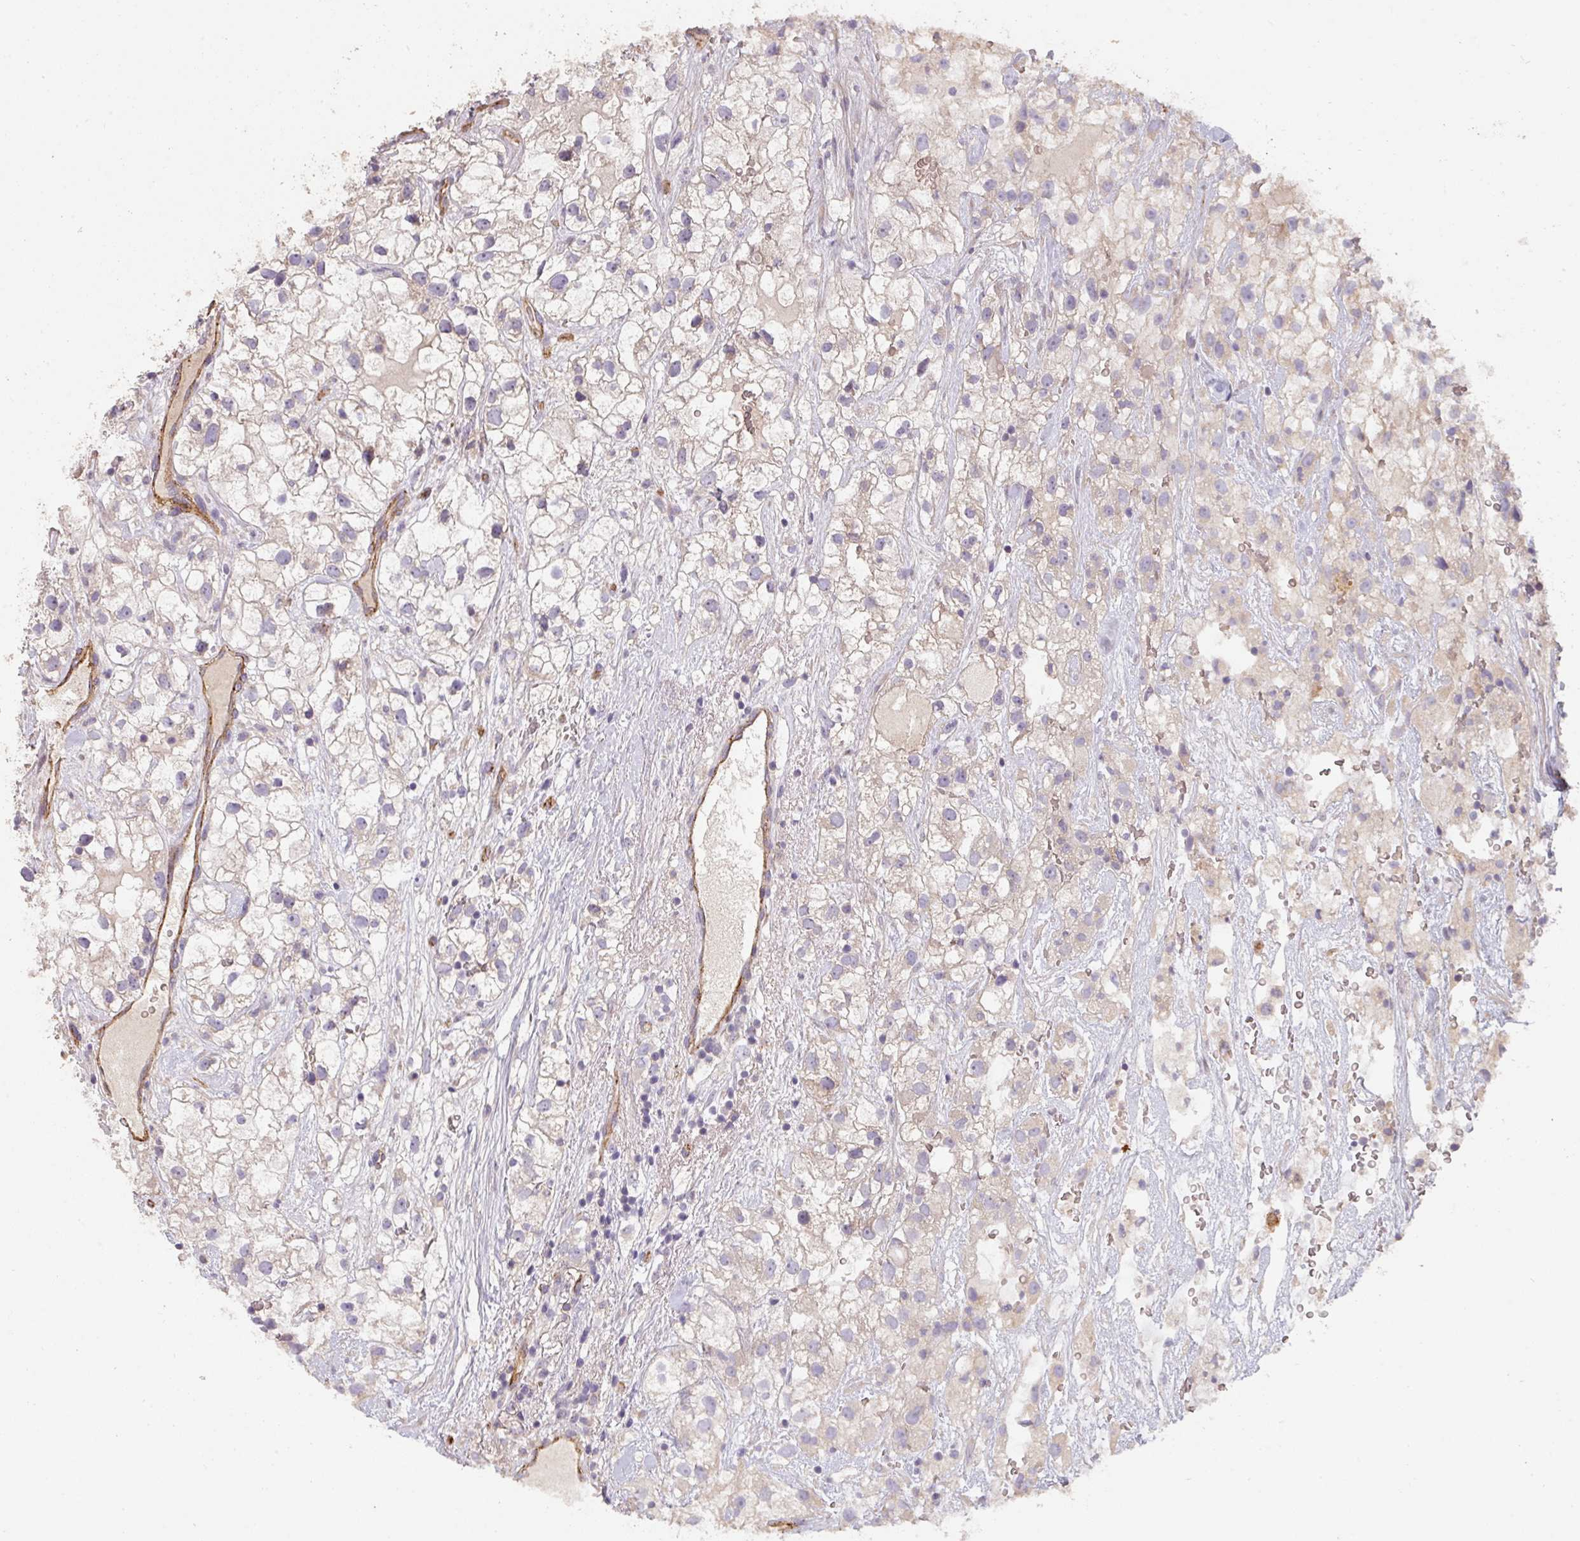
{"staining": {"intensity": "negative", "quantity": "none", "location": "none"}, "tissue": "renal cancer", "cell_type": "Tumor cells", "image_type": "cancer", "snomed": [{"axis": "morphology", "description": "Adenocarcinoma, NOS"}, {"axis": "topography", "description": "Kidney"}], "caption": "An IHC histopathology image of adenocarcinoma (renal) is shown. There is no staining in tumor cells of adenocarcinoma (renal).", "gene": "PCDH1", "patient": {"sex": "male", "age": 59}}